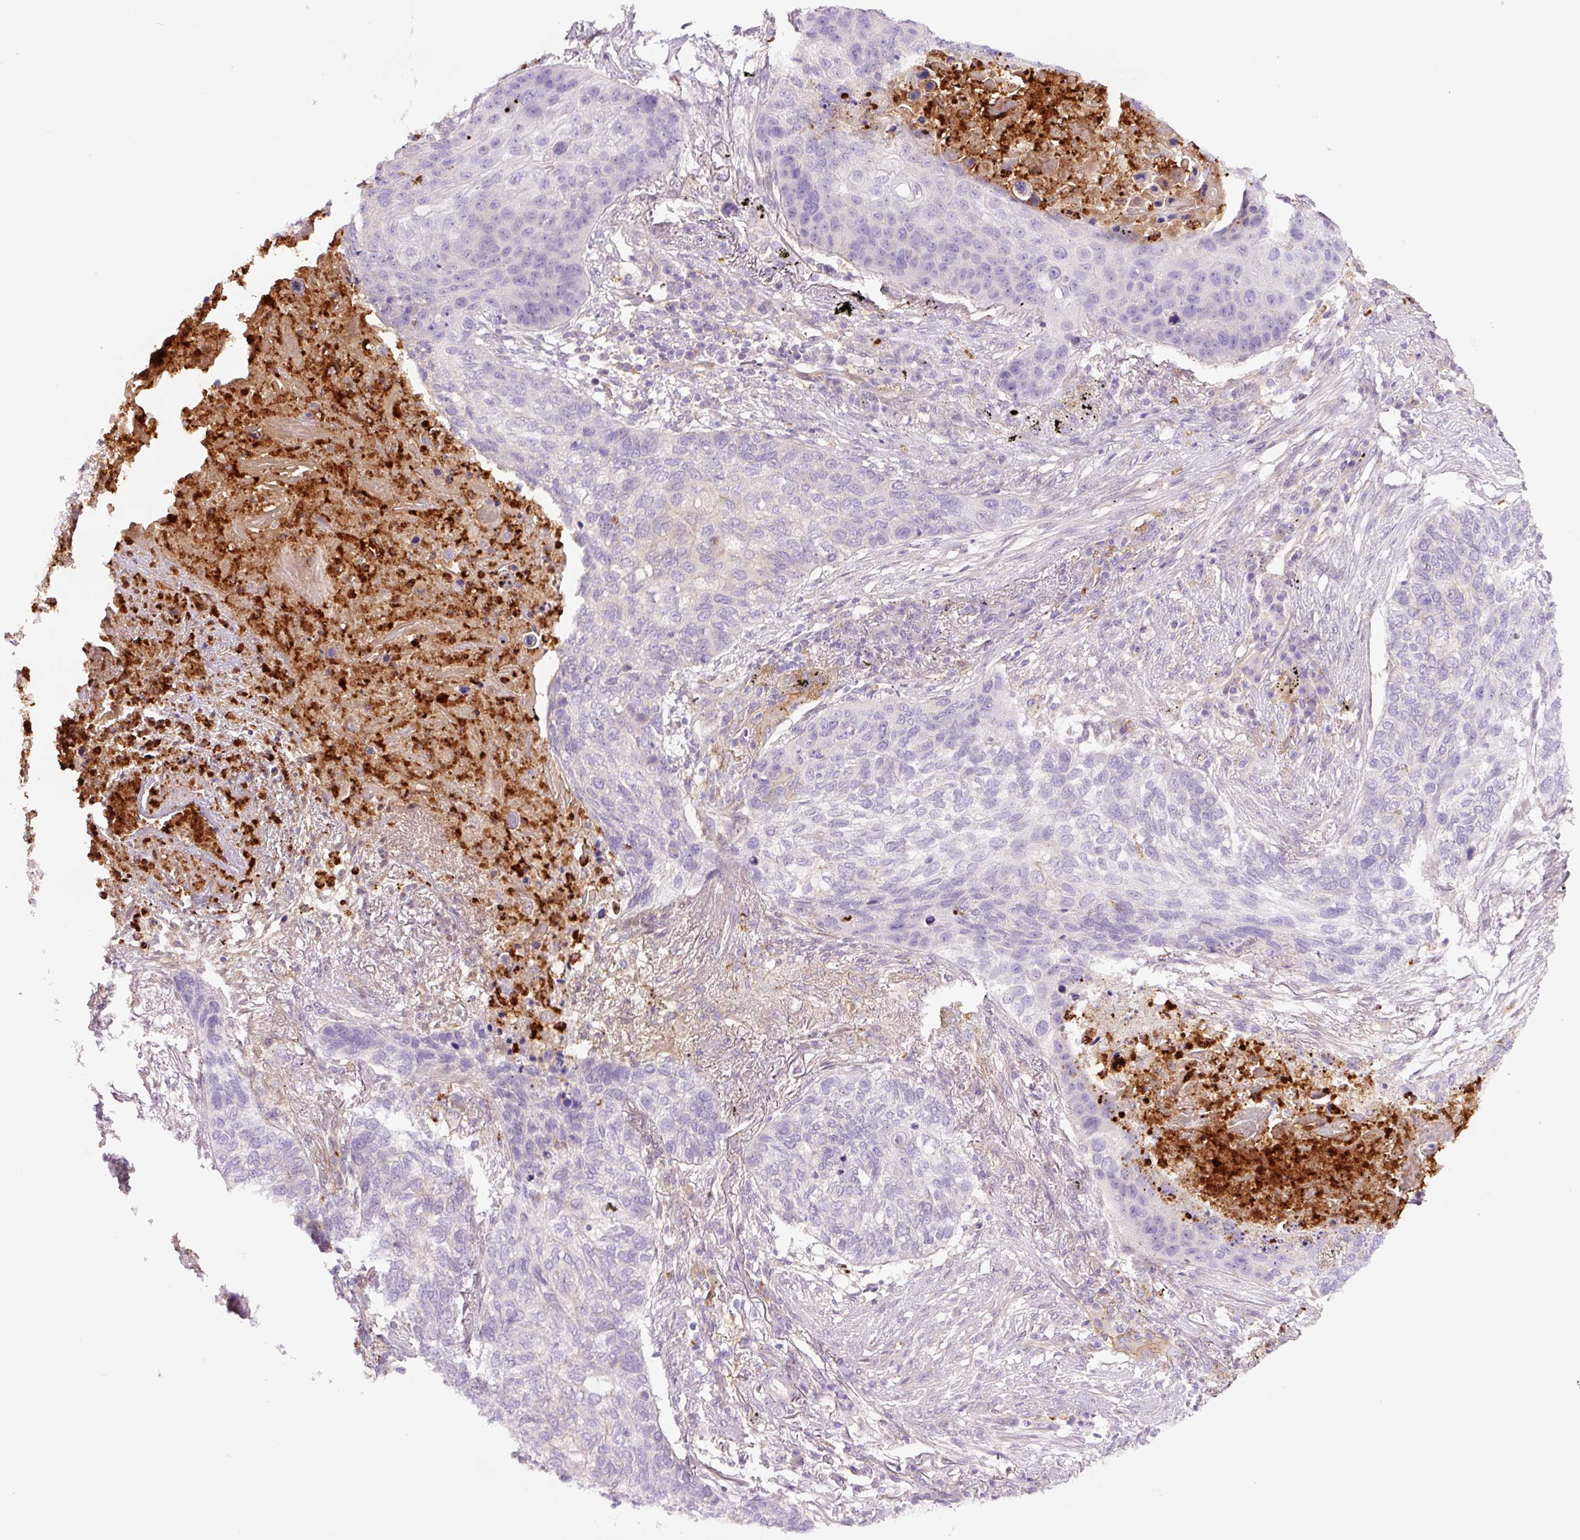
{"staining": {"intensity": "negative", "quantity": "none", "location": "none"}, "tissue": "lung cancer", "cell_type": "Tumor cells", "image_type": "cancer", "snomed": [{"axis": "morphology", "description": "Squamous cell carcinoma, NOS"}, {"axis": "topography", "description": "Lung"}], "caption": "This is an immunohistochemistry photomicrograph of human lung cancer (squamous cell carcinoma). There is no staining in tumor cells.", "gene": "SH2D6", "patient": {"sex": "female", "age": 63}}